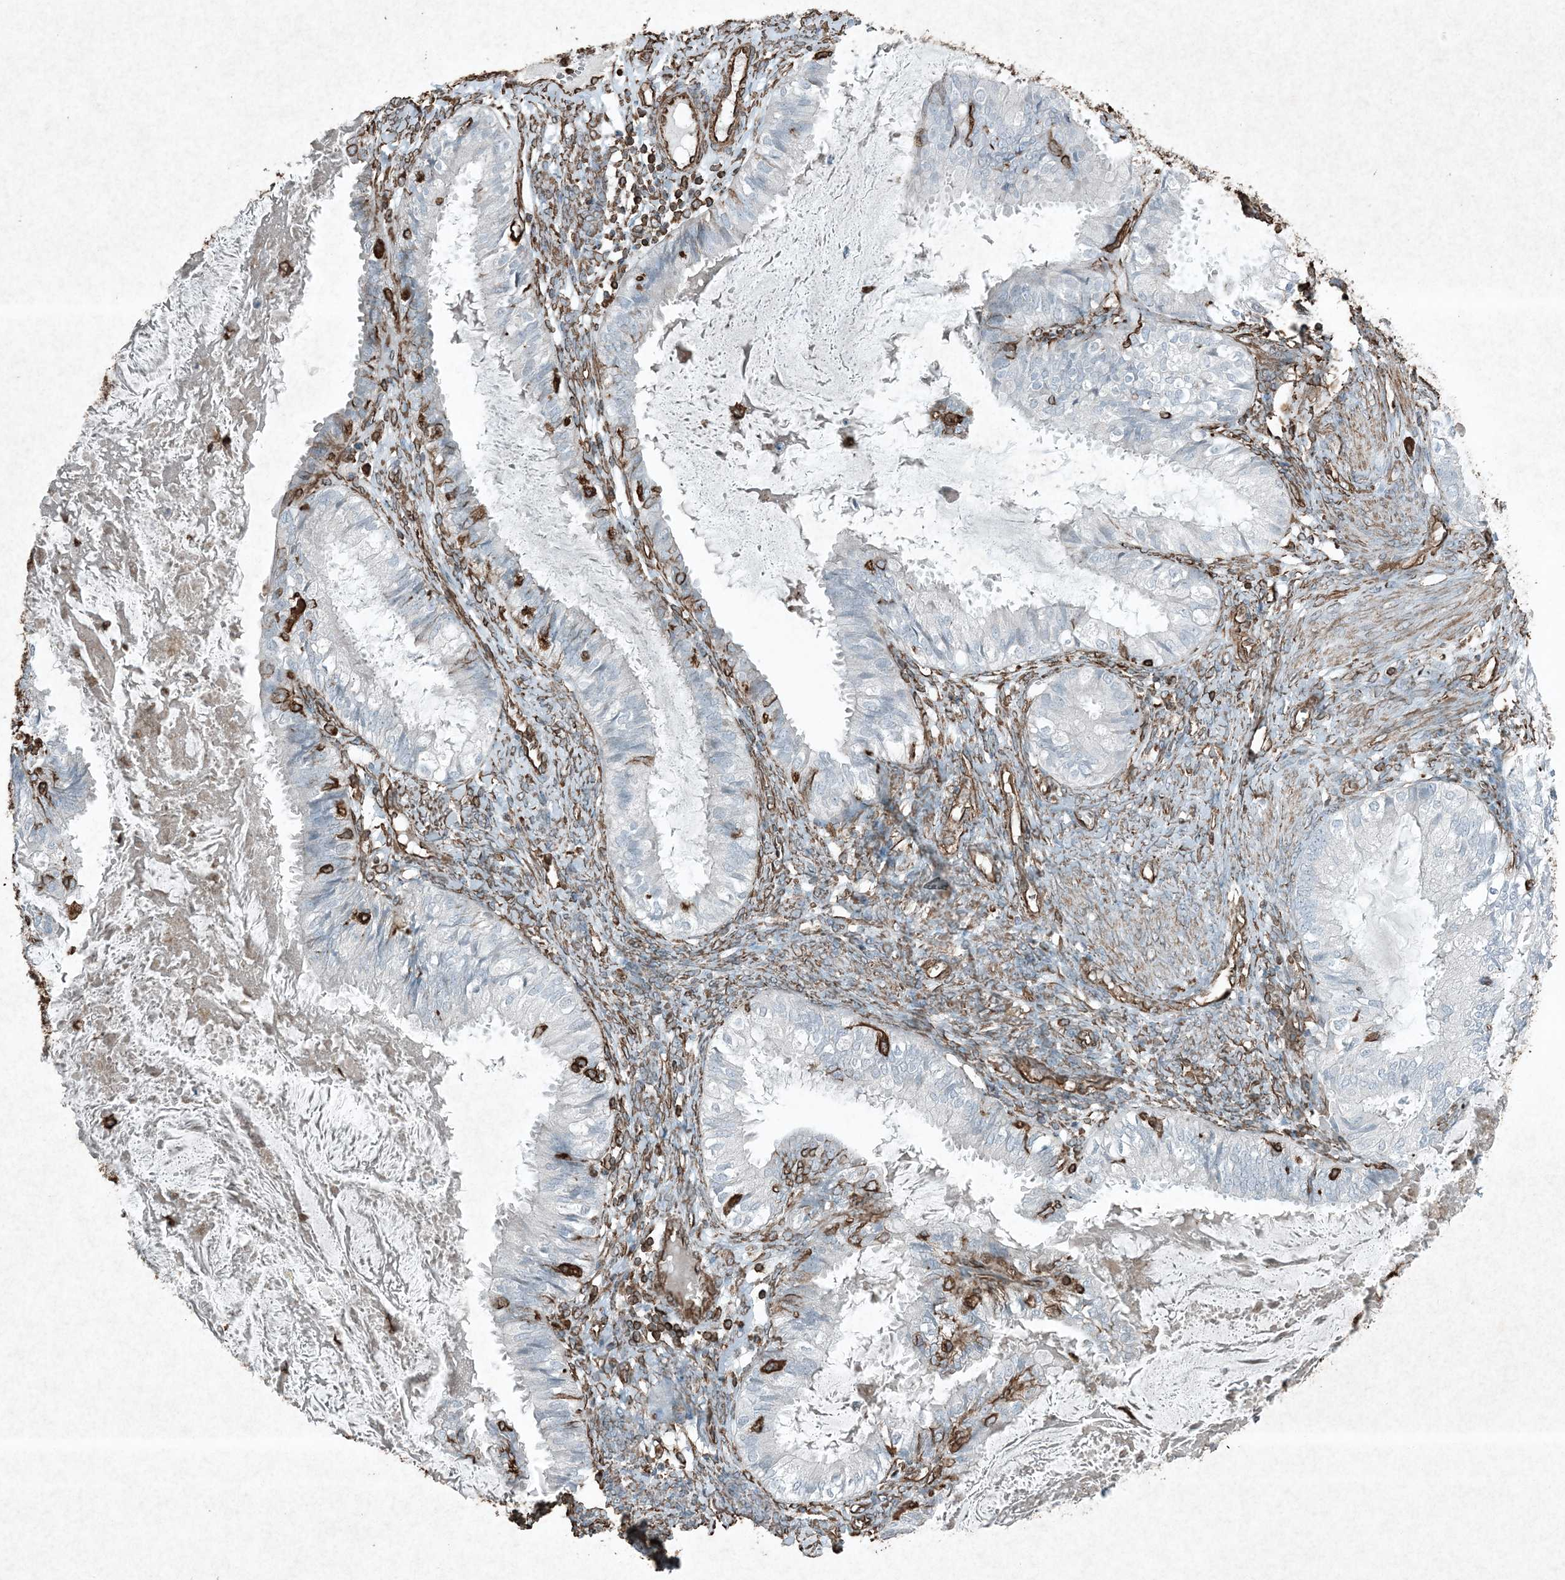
{"staining": {"intensity": "negative", "quantity": "none", "location": "none"}, "tissue": "cervical cancer", "cell_type": "Tumor cells", "image_type": "cancer", "snomed": [{"axis": "morphology", "description": "Normal tissue, NOS"}, {"axis": "morphology", "description": "Adenocarcinoma, NOS"}, {"axis": "topography", "description": "Cervix"}, {"axis": "topography", "description": "Endometrium"}], "caption": "Tumor cells show no significant protein staining in cervical cancer (adenocarcinoma).", "gene": "RYK", "patient": {"sex": "female", "age": 86}}